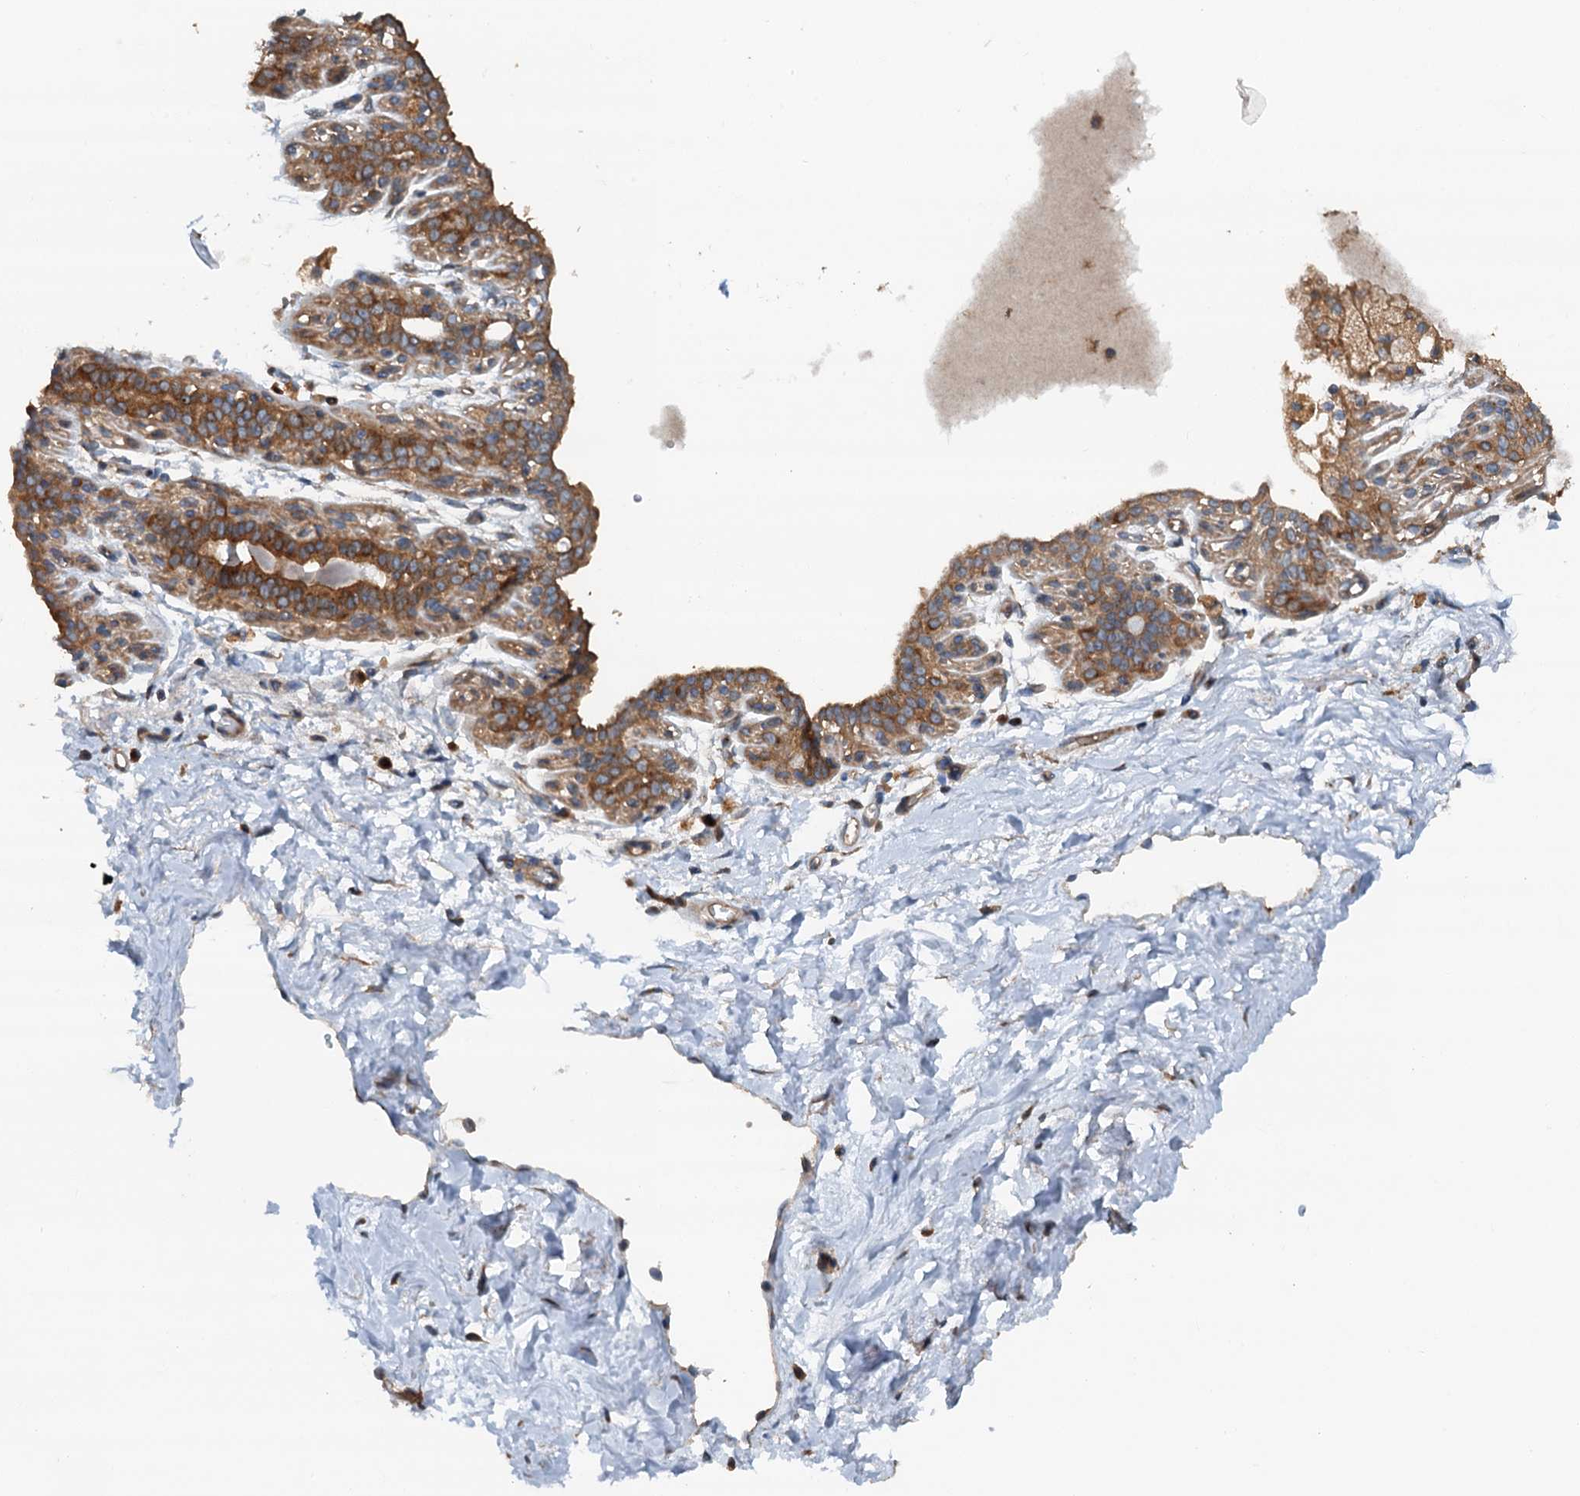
{"staining": {"intensity": "negative", "quantity": "none", "location": "none"}, "tissue": "breast", "cell_type": "Adipocytes", "image_type": "normal", "snomed": [{"axis": "morphology", "description": "Normal tissue, NOS"}, {"axis": "topography", "description": "Breast"}], "caption": "A high-resolution micrograph shows immunohistochemistry staining of unremarkable breast, which reveals no significant positivity in adipocytes. (DAB immunohistochemistry, high magnification).", "gene": "COG3", "patient": {"sex": "female", "age": 45}}